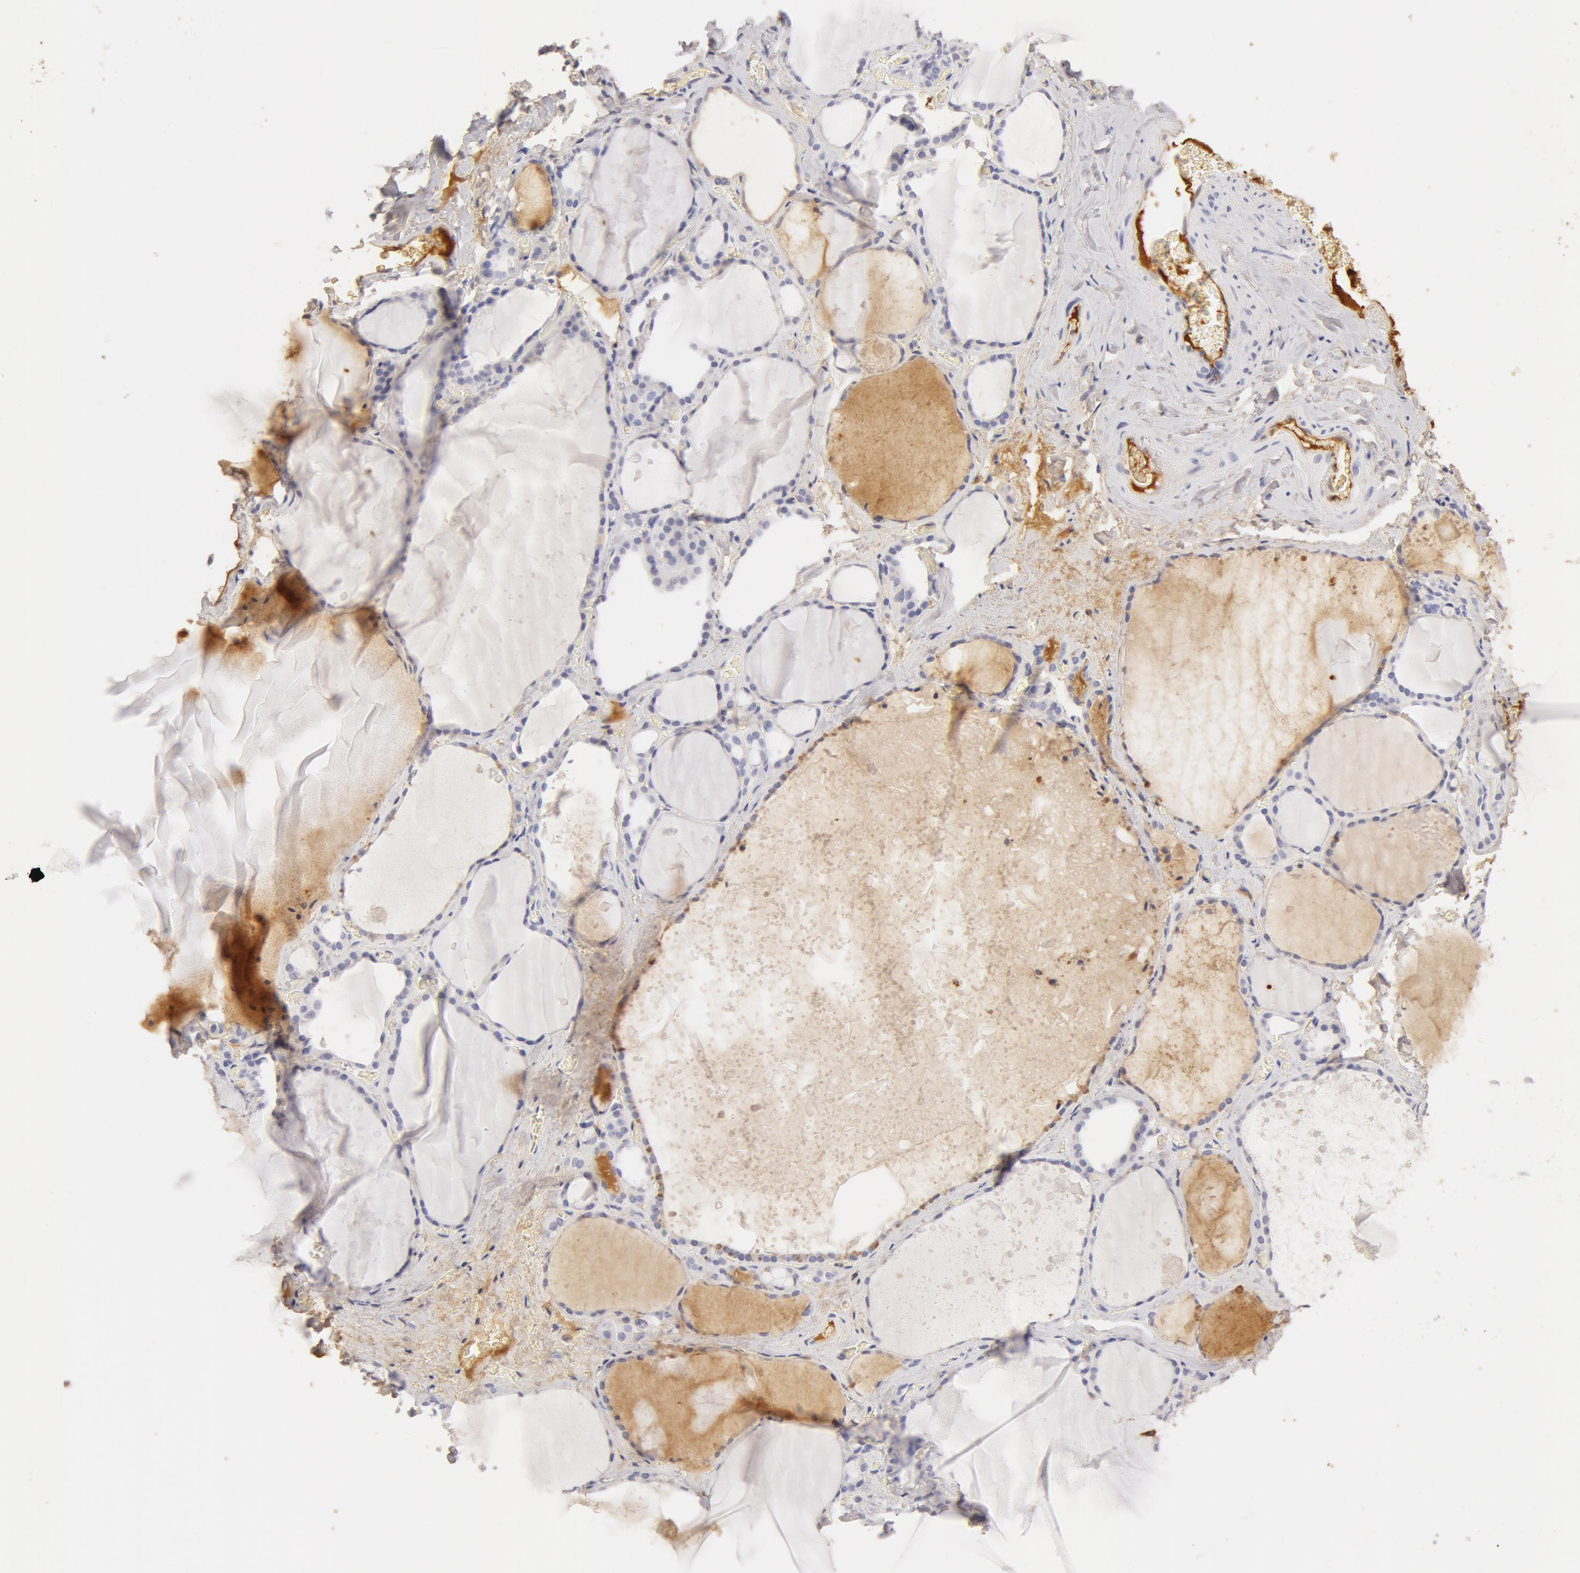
{"staining": {"intensity": "negative", "quantity": "none", "location": "none"}, "tissue": "thyroid gland", "cell_type": "Glandular cells", "image_type": "normal", "snomed": [{"axis": "morphology", "description": "Normal tissue, NOS"}, {"axis": "topography", "description": "Thyroid gland"}], "caption": "An image of human thyroid gland is negative for staining in glandular cells. (Immunohistochemistry, brightfield microscopy, high magnification).", "gene": "TF", "patient": {"sex": "male", "age": 76}}